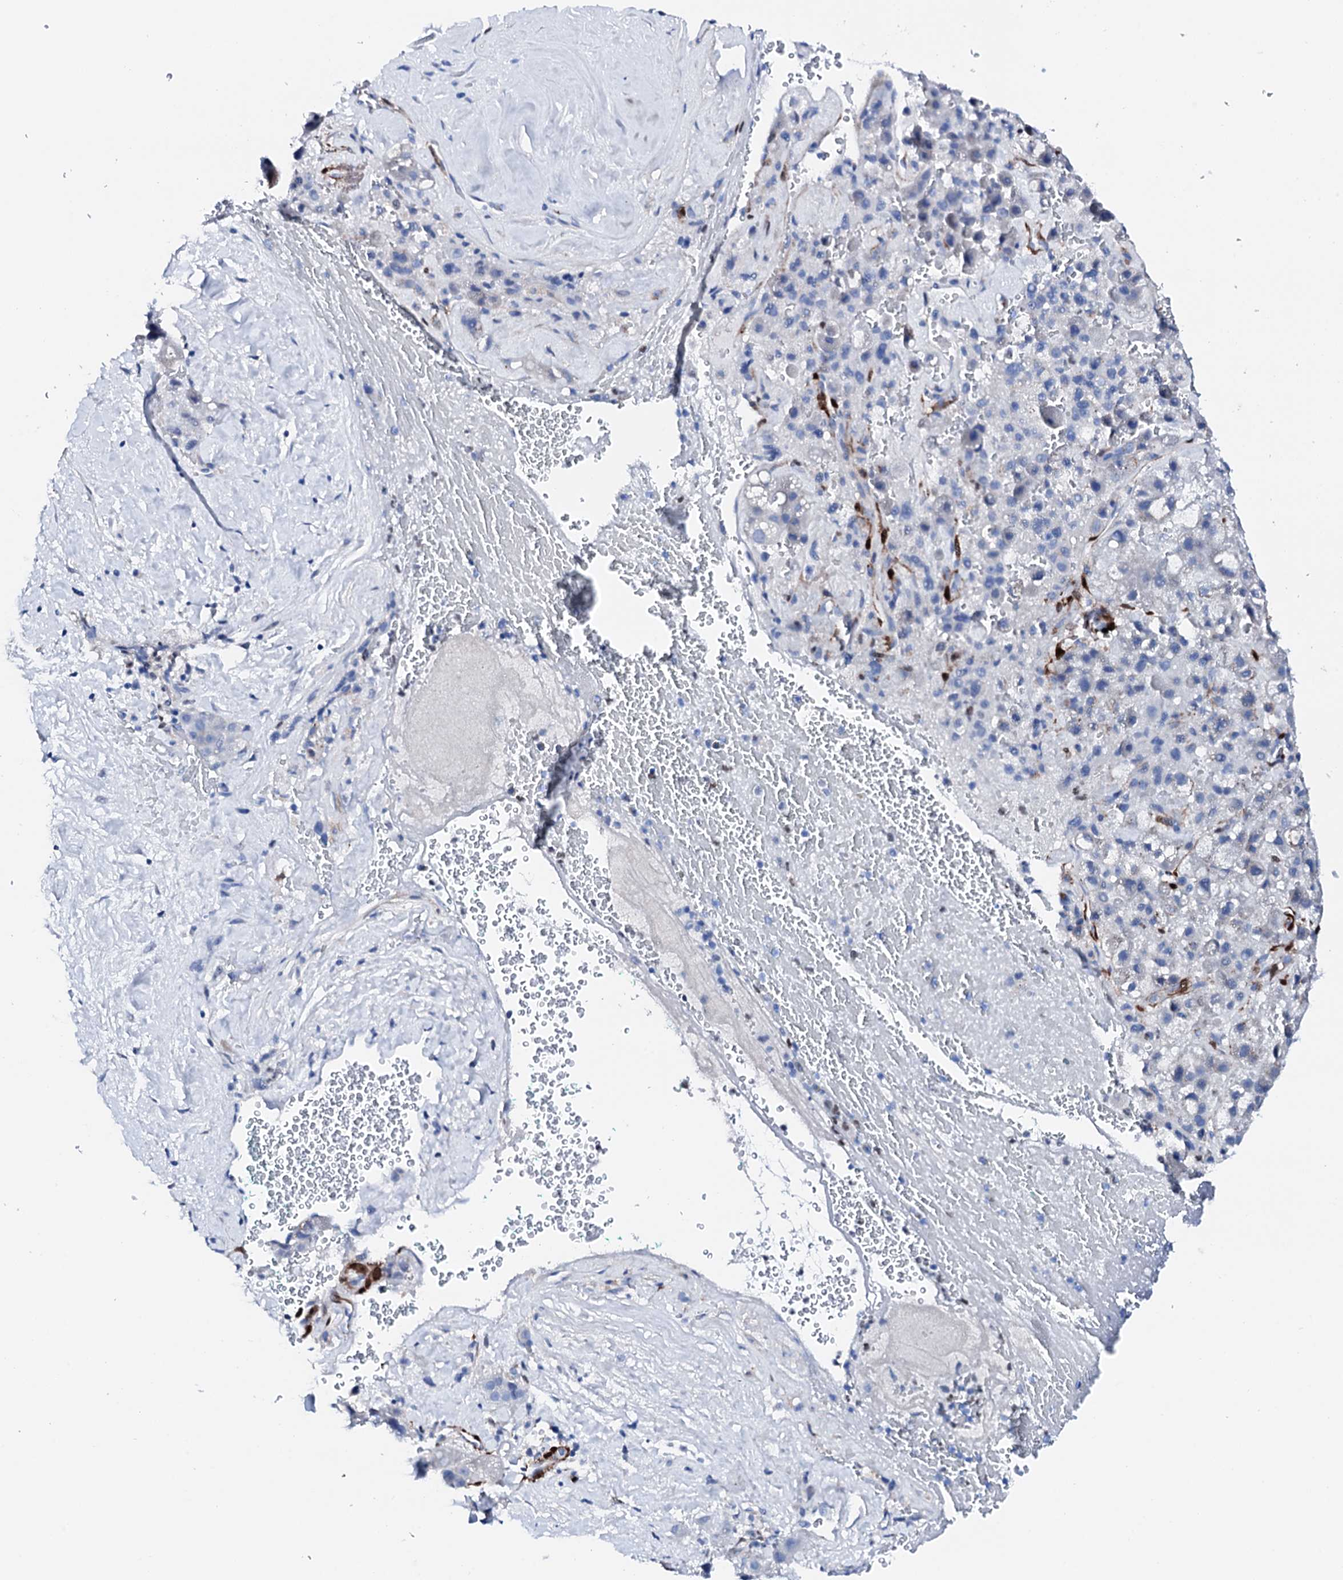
{"staining": {"intensity": "negative", "quantity": "none", "location": "none"}, "tissue": "liver cancer", "cell_type": "Tumor cells", "image_type": "cancer", "snomed": [{"axis": "morphology", "description": "Normal tissue, NOS"}, {"axis": "morphology", "description": "Carcinoma, Hepatocellular, NOS"}, {"axis": "topography", "description": "Liver"}], "caption": "The histopathology image reveals no significant positivity in tumor cells of hepatocellular carcinoma (liver).", "gene": "NRIP2", "patient": {"sex": "male", "age": 57}}